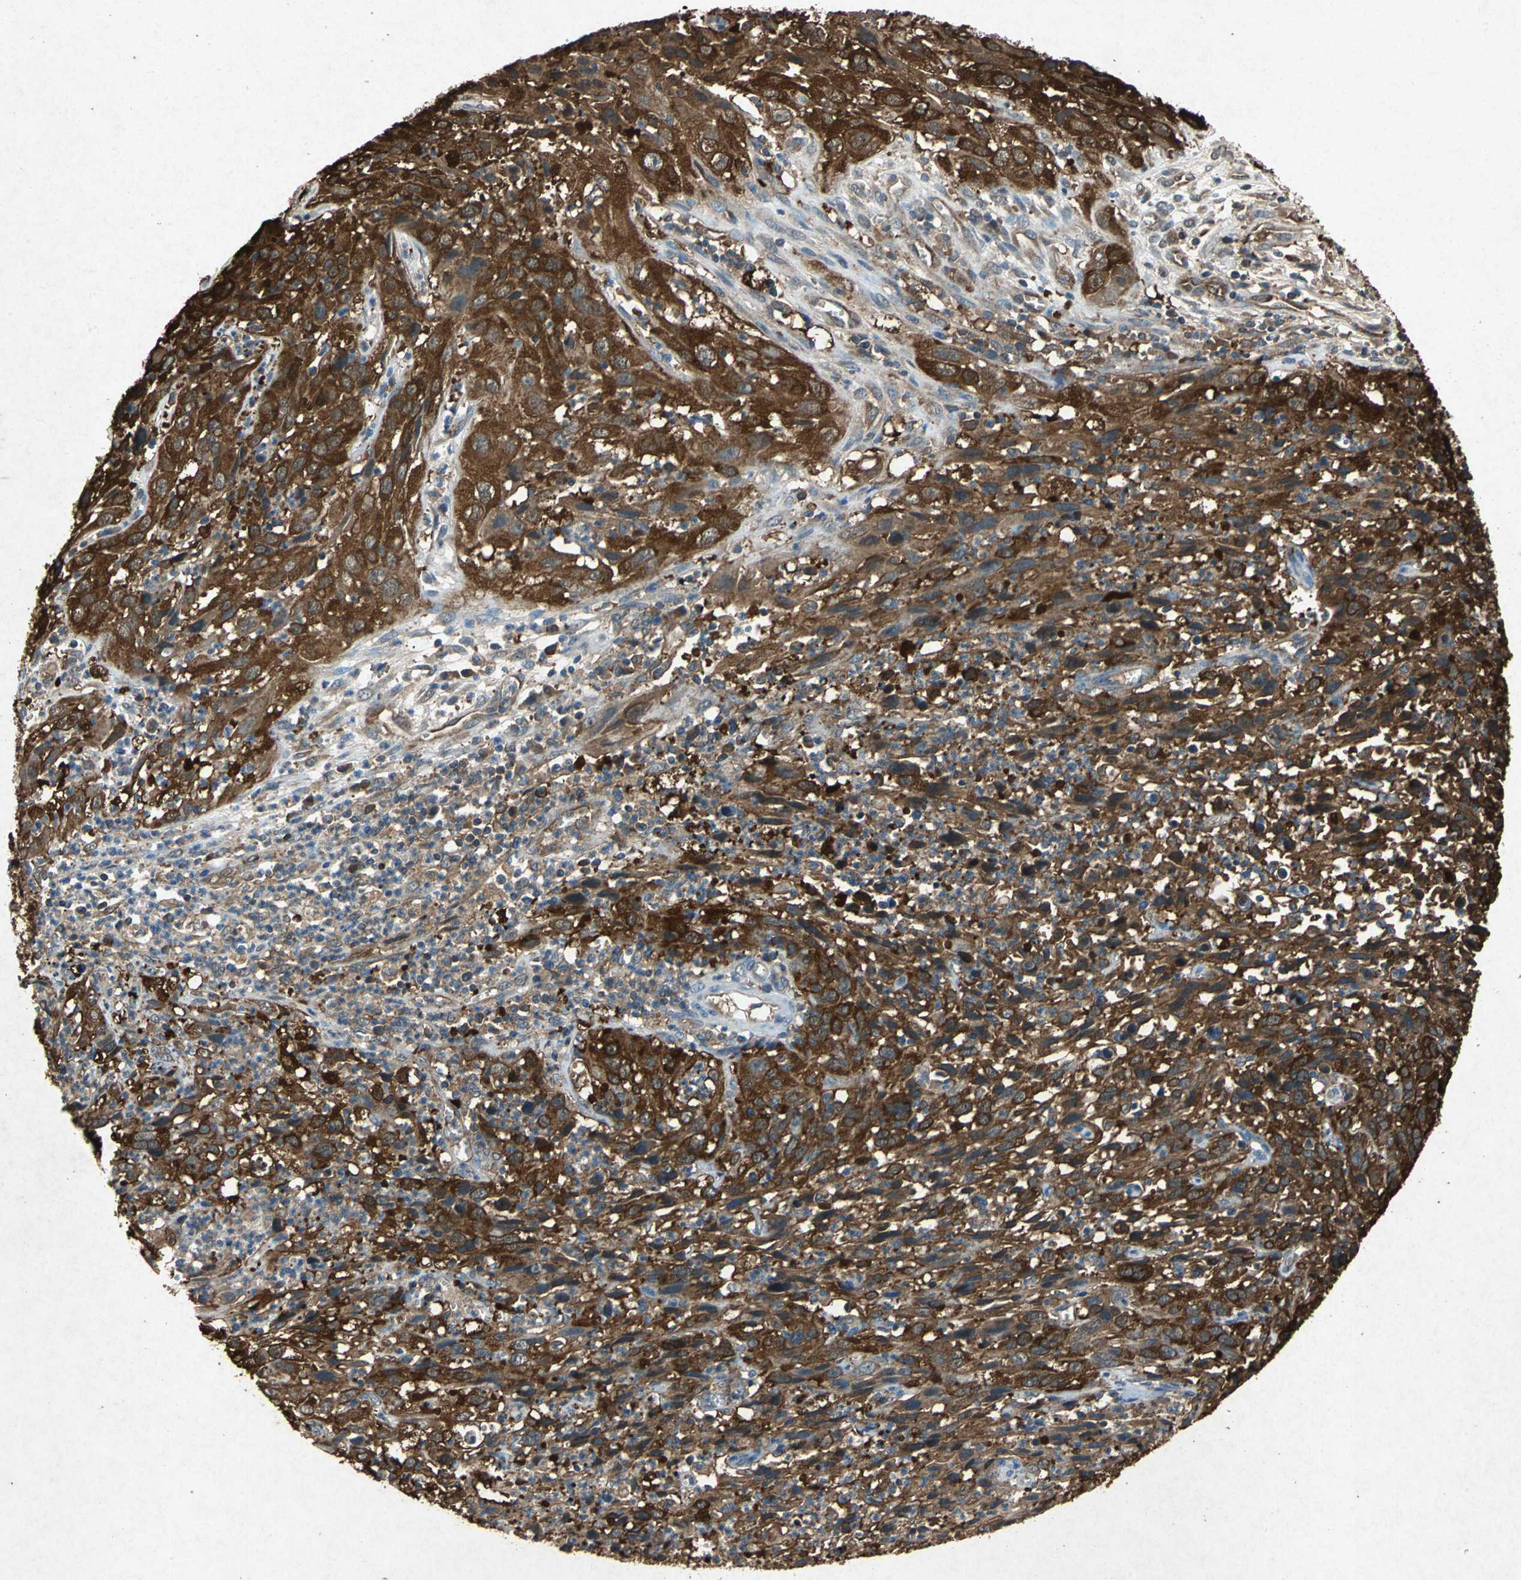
{"staining": {"intensity": "strong", "quantity": ">75%", "location": "cytoplasmic/membranous"}, "tissue": "cervical cancer", "cell_type": "Tumor cells", "image_type": "cancer", "snomed": [{"axis": "morphology", "description": "Squamous cell carcinoma, NOS"}, {"axis": "topography", "description": "Cervix"}], "caption": "Tumor cells show strong cytoplasmic/membranous staining in about >75% of cells in cervical squamous cell carcinoma.", "gene": "HSP90AB1", "patient": {"sex": "female", "age": 32}}